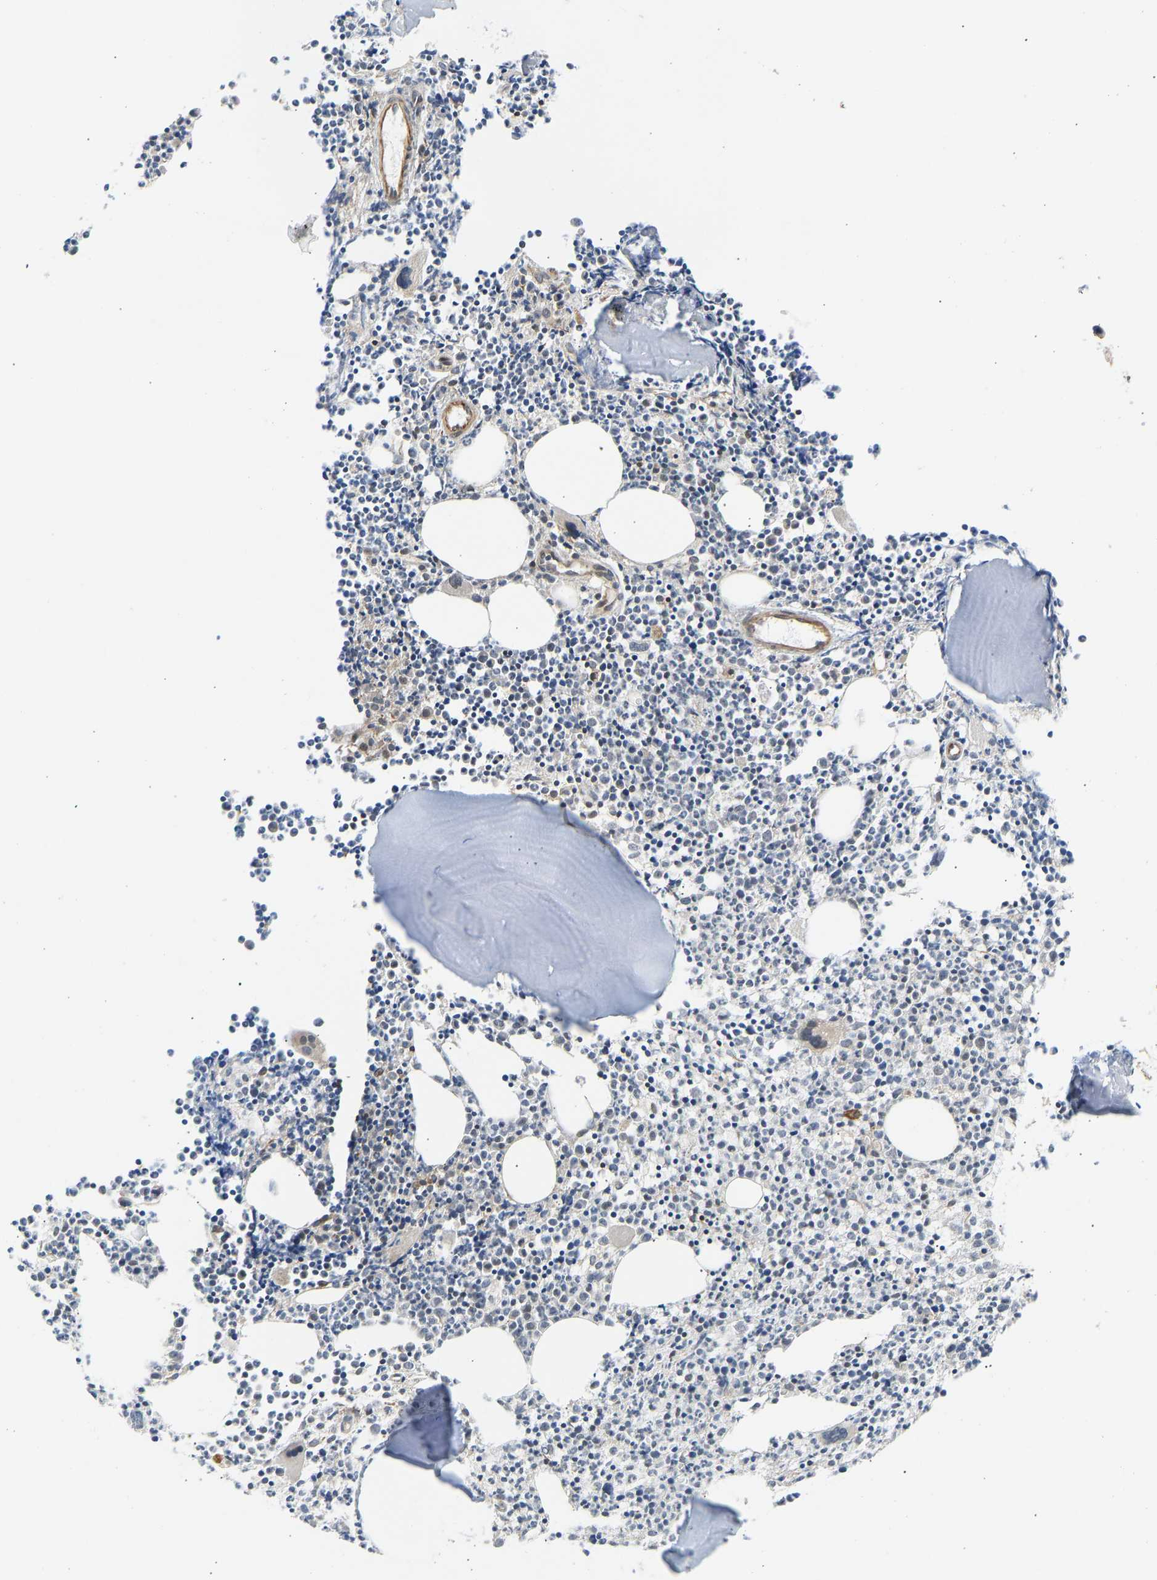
{"staining": {"intensity": "moderate", "quantity": "<25%", "location": "cytoplasmic/membranous,nuclear"}, "tissue": "bone marrow", "cell_type": "Hematopoietic cells", "image_type": "normal", "snomed": [{"axis": "morphology", "description": "Normal tissue, NOS"}, {"axis": "morphology", "description": "Inflammation, NOS"}, {"axis": "topography", "description": "Bone marrow"}], "caption": "Protein staining of normal bone marrow reveals moderate cytoplasmic/membranous,nuclear expression in approximately <25% of hematopoietic cells.", "gene": "BAG1", "patient": {"sex": "female", "age": 53}}